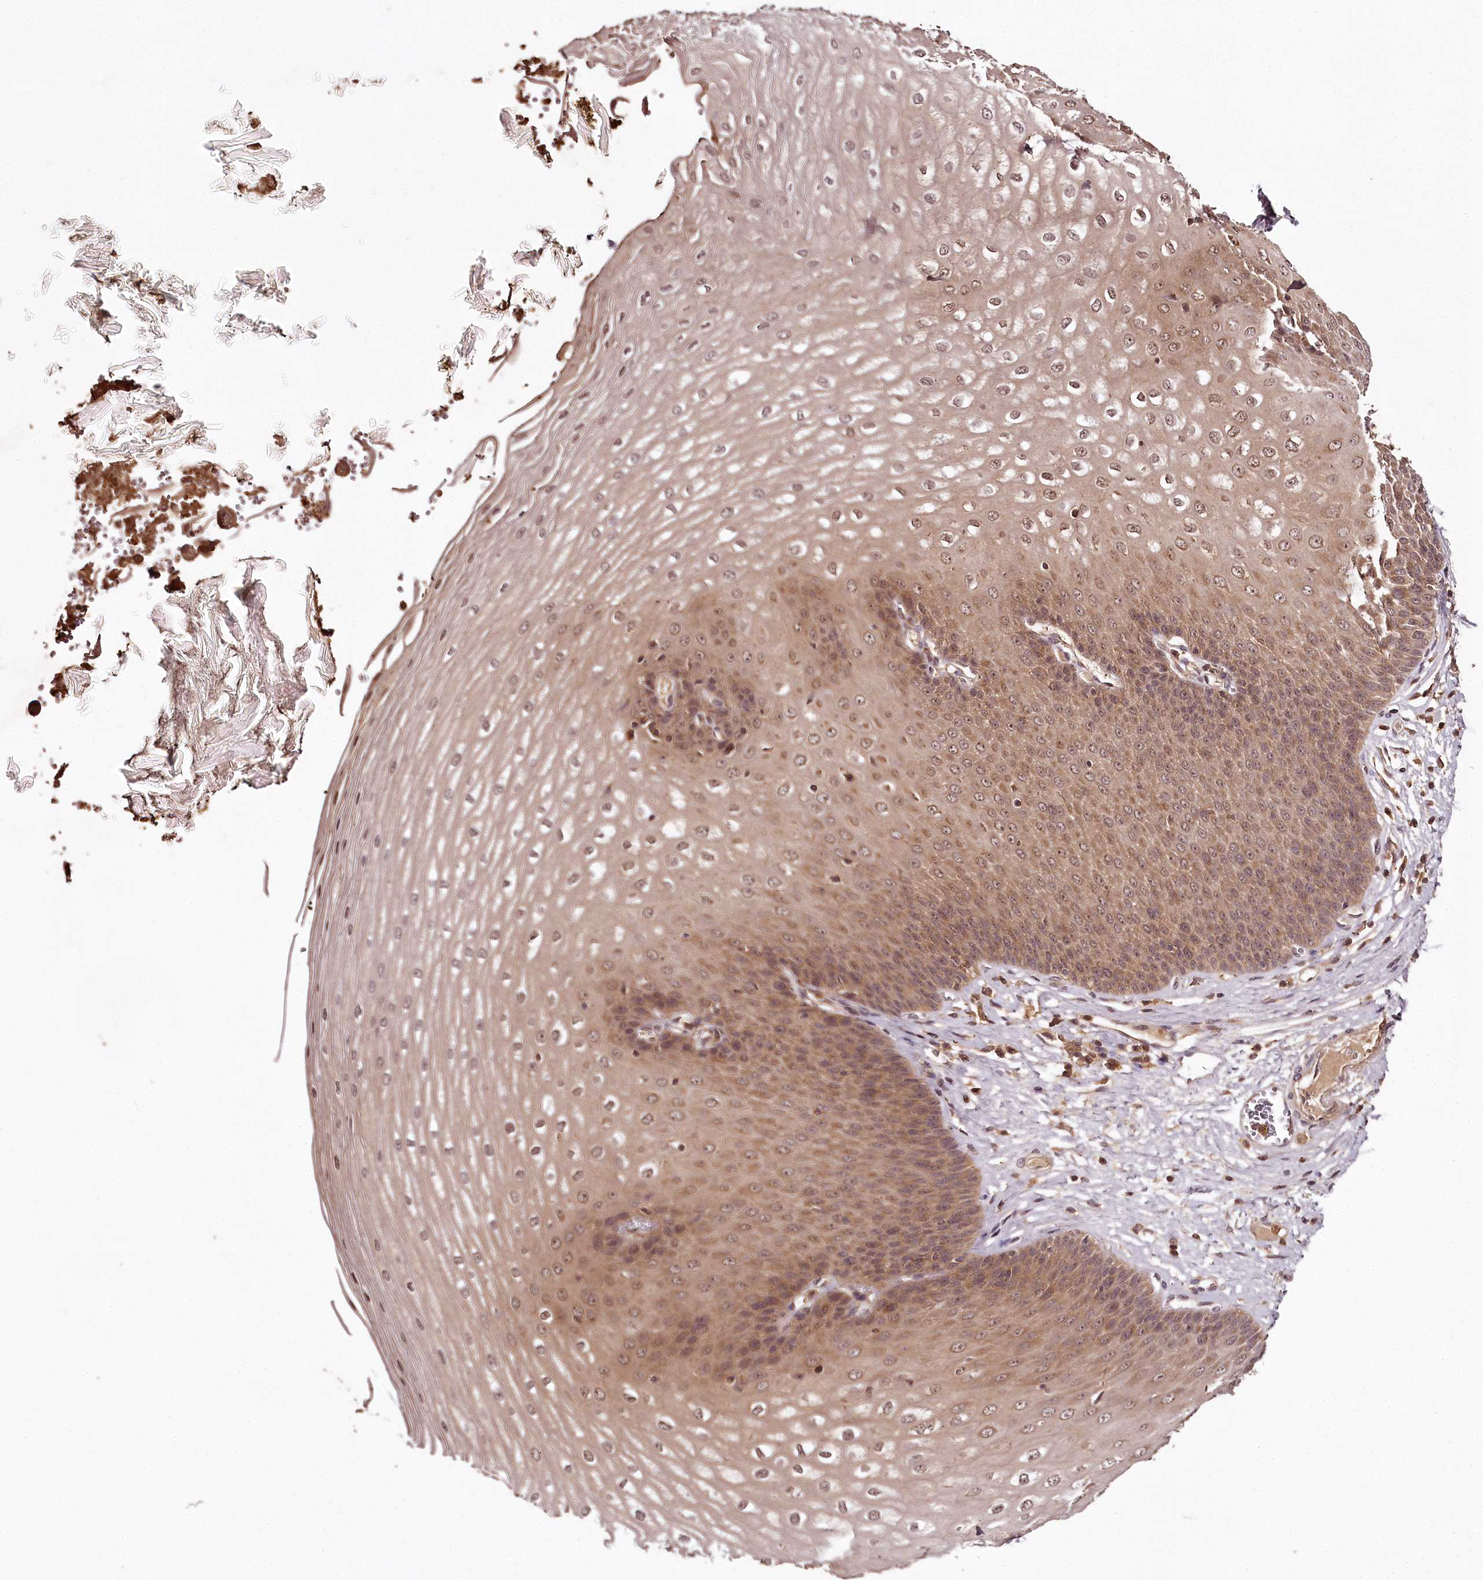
{"staining": {"intensity": "moderate", "quantity": ">75%", "location": "cytoplasmic/membranous,nuclear"}, "tissue": "esophagus", "cell_type": "Squamous epithelial cells", "image_type": "normal", "snomed": [{"axis": "morphology", "description": "Normal tissue, NOS"}, {"axis": "topography", "description": "Esophagus"}], "caption": "Esophagus stained with immunohistochemistry exhibits moderate cytoplasmic/membranous,nuclear expression in approximately >75% of squamous epithelial cells. (Stains: DAB (3,3'-diaminobenzidine) in brown, nuclei in blue, Microscopy: brightfield microscopy at high magnification).", "gene": "TTC12", "patient": {"sex": "male", "age": 60}}